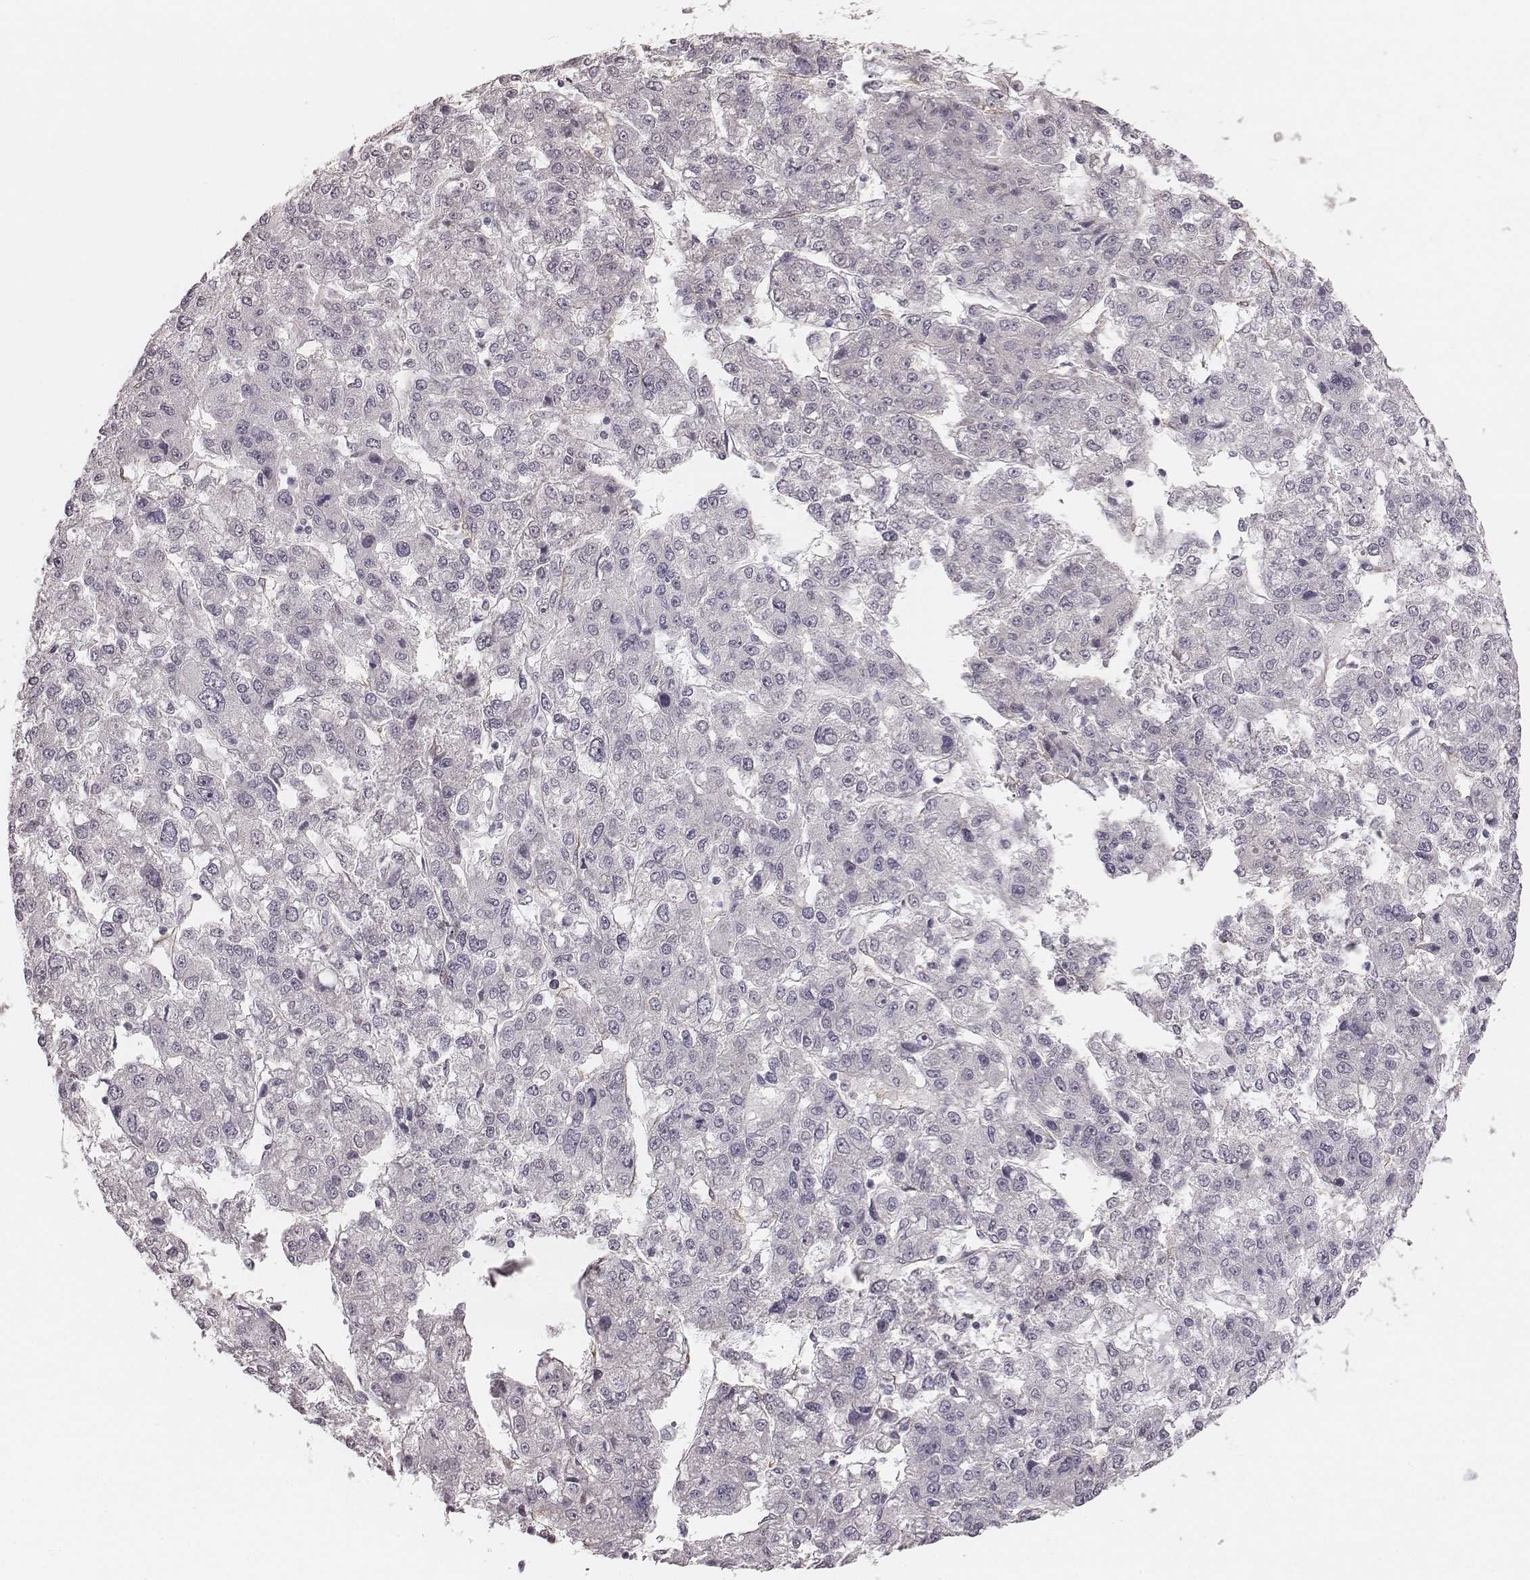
{"staining": {"intensity": "negative", "quantity": "none", "location": "none"}, "tissue": "liver cancer", "cell_type": "Tumor cells", "image_type": "cancer", "snomed": [{"axis": "morphology", "description": "Carcinoma, Hepatocellular, NOS"}, {"axis": "topography", "description": "Liver"}], "caption": "Liver cancer stained for a protein using immunohistochemistry shows no positivity tumor cells.", "gene": "RPGRIP1", "patient": {"sex": "male", "age": 56}}